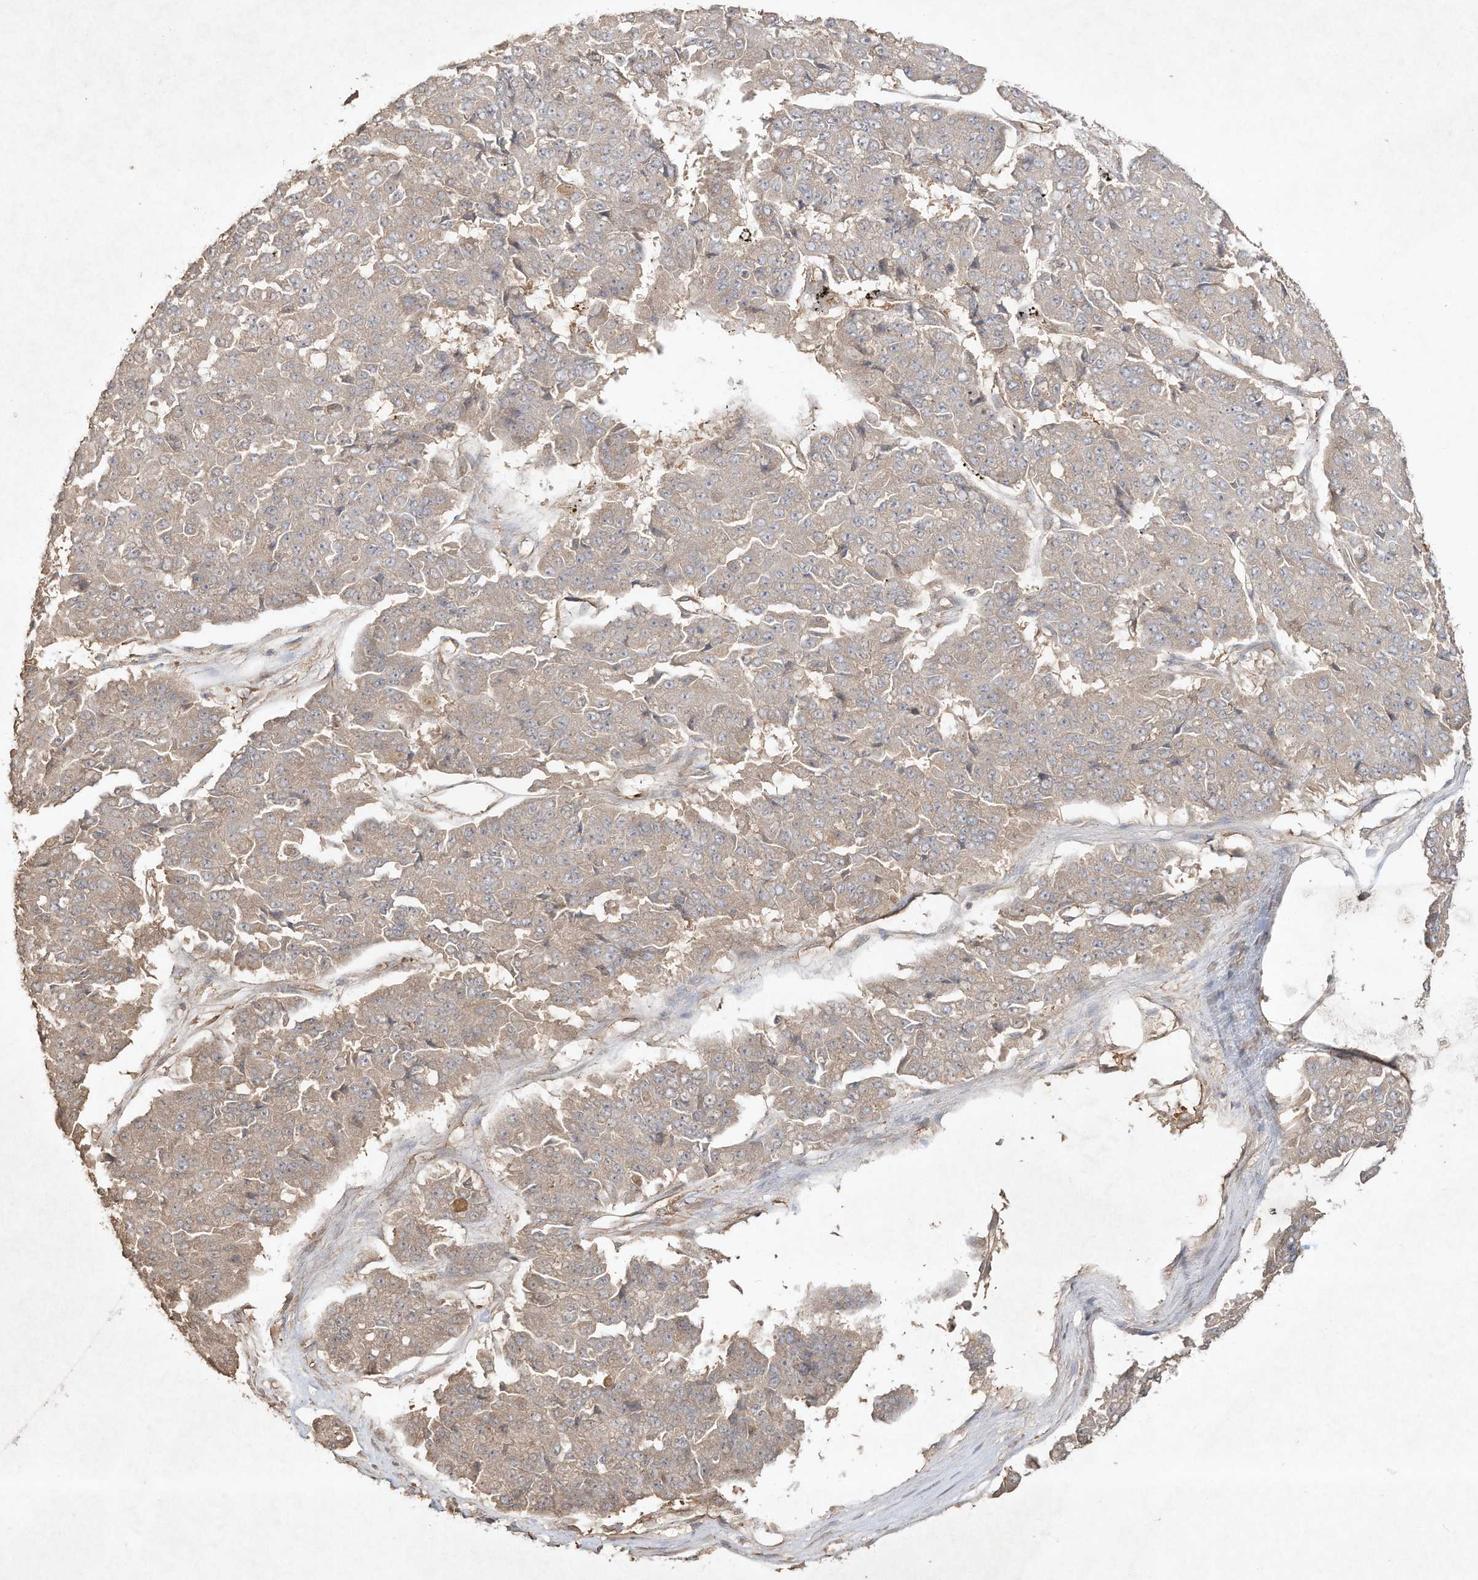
{"staining": {"intensity": "weak", "quantity": "<25%", "location": "cytoplasmic/membranous"}, "tissue": "pancreatic cancer", "cell_type": "Tumor cells", "image_type": "cancer", "snomed": [{"axis": "morphology", "description": "Adenocarcinoma, NOS"}, {"axis": "topography", "description": "Pancreas"}], "caption": "High power microscopy image of an immunohistochemistry (IHC) histopathology image of pancreatic cancer, revealing no significant expression in tumor cells.", "gene": "DYNC1I2", "patient": {"sex": "male", "age": 50}}